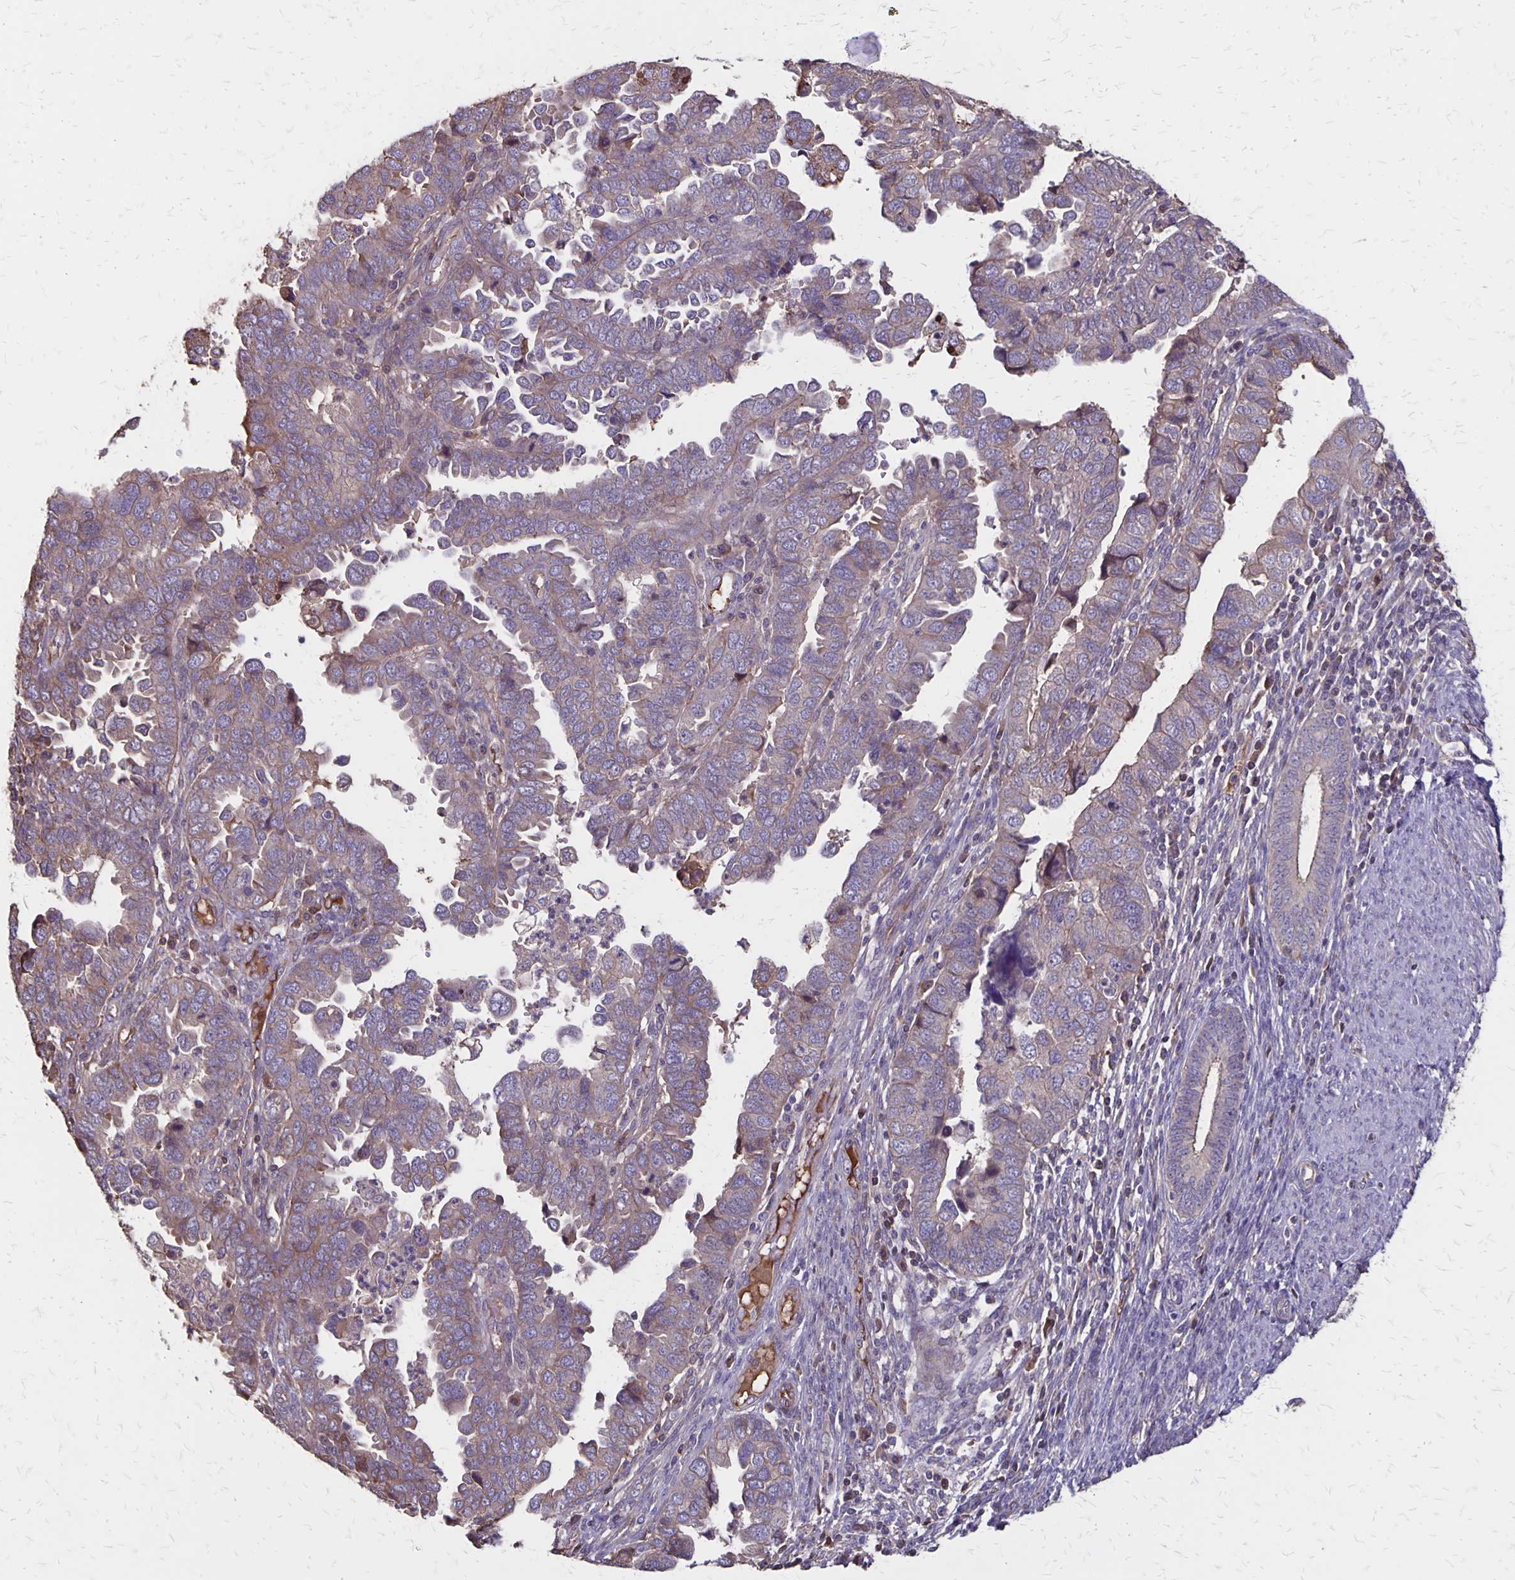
{"staining": {"intensity": "weak", "quantity": "<25%", "location": "cytoplasmic/membranous"}, "tissue": "endometrial cancer", "cell_type": "Tumor cells", "image_type": "cancer", "snomed": [{"axis": "morphology", "description": "Adenocarcinoma, NOS"}, {"axis": "topography", "description": "Endometrium"}], "caption": "Tumor cells are negative for protein expression in human endometrial cancer.", "gene": "PROM2", "patient": {"sex": "female", "age": 79}}